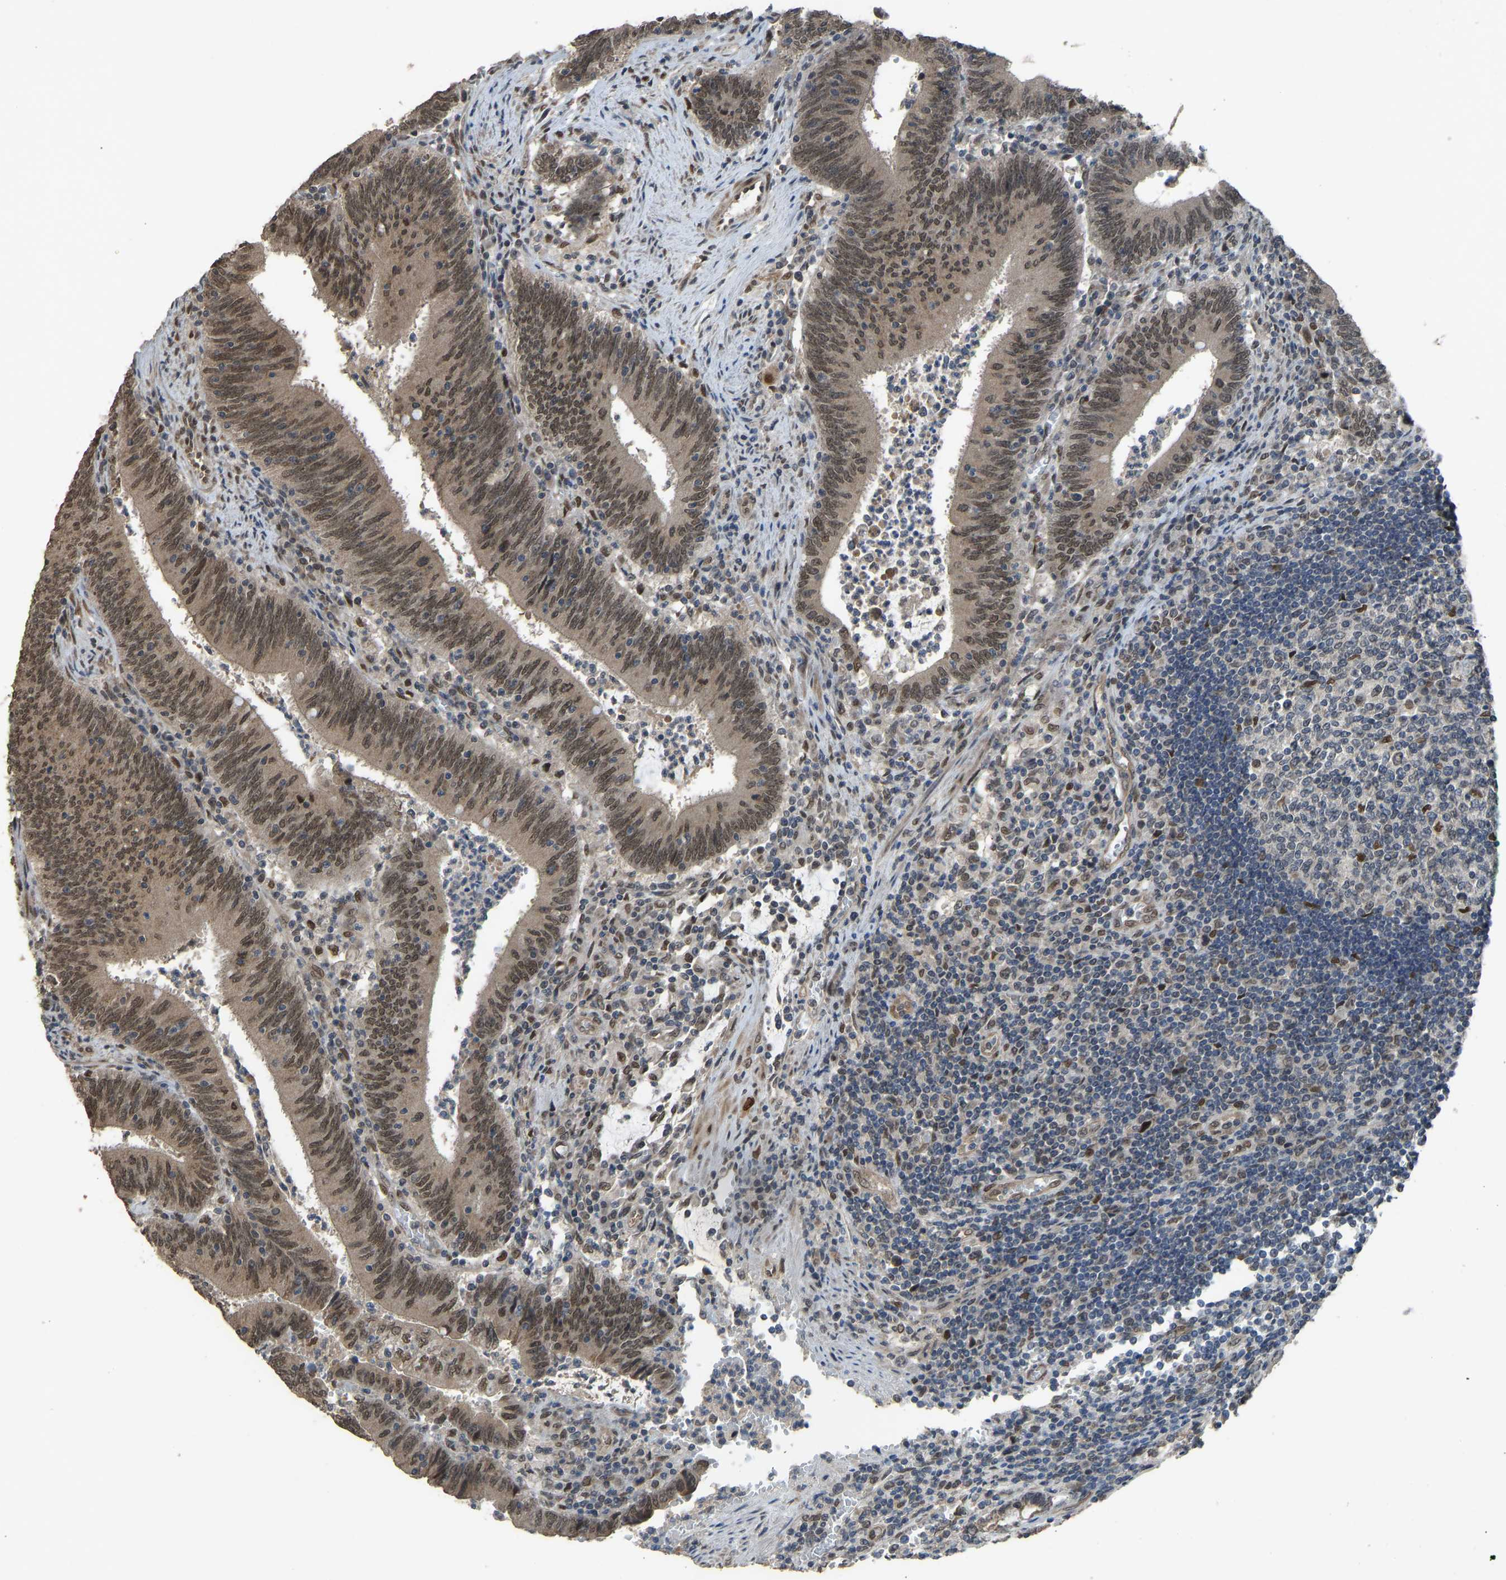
{"staining": {"intensity": "weak", "quantity": ">75%", "location": "cytoplasmic/membranous,nuclear"}, "tissue": "colorectal cancer", "cell_type": "Tumor cells", "image_type": "cancer", "snomed": [{"axis": "morphology", "description": "Normal tissue, NOS"}, {"axis": "morphology", "description": "Adenocarcinoma, NOS"}, {"axis": "topography", "description": "Rectum"}], "caption": "High-magnification brightfield microscopy of colorectal cancer (adenocarcinoma) stained with DAB (3,3'-diaminobenzidine) (brown) and counterstained with hematoxylin (blue). tumor cells exhibit weak cytoplasmic/membranous and nuclear expression is present in about>75% of cells.", "gene": "KPNA6", "patient": {"sex": "female", "age": 66}}